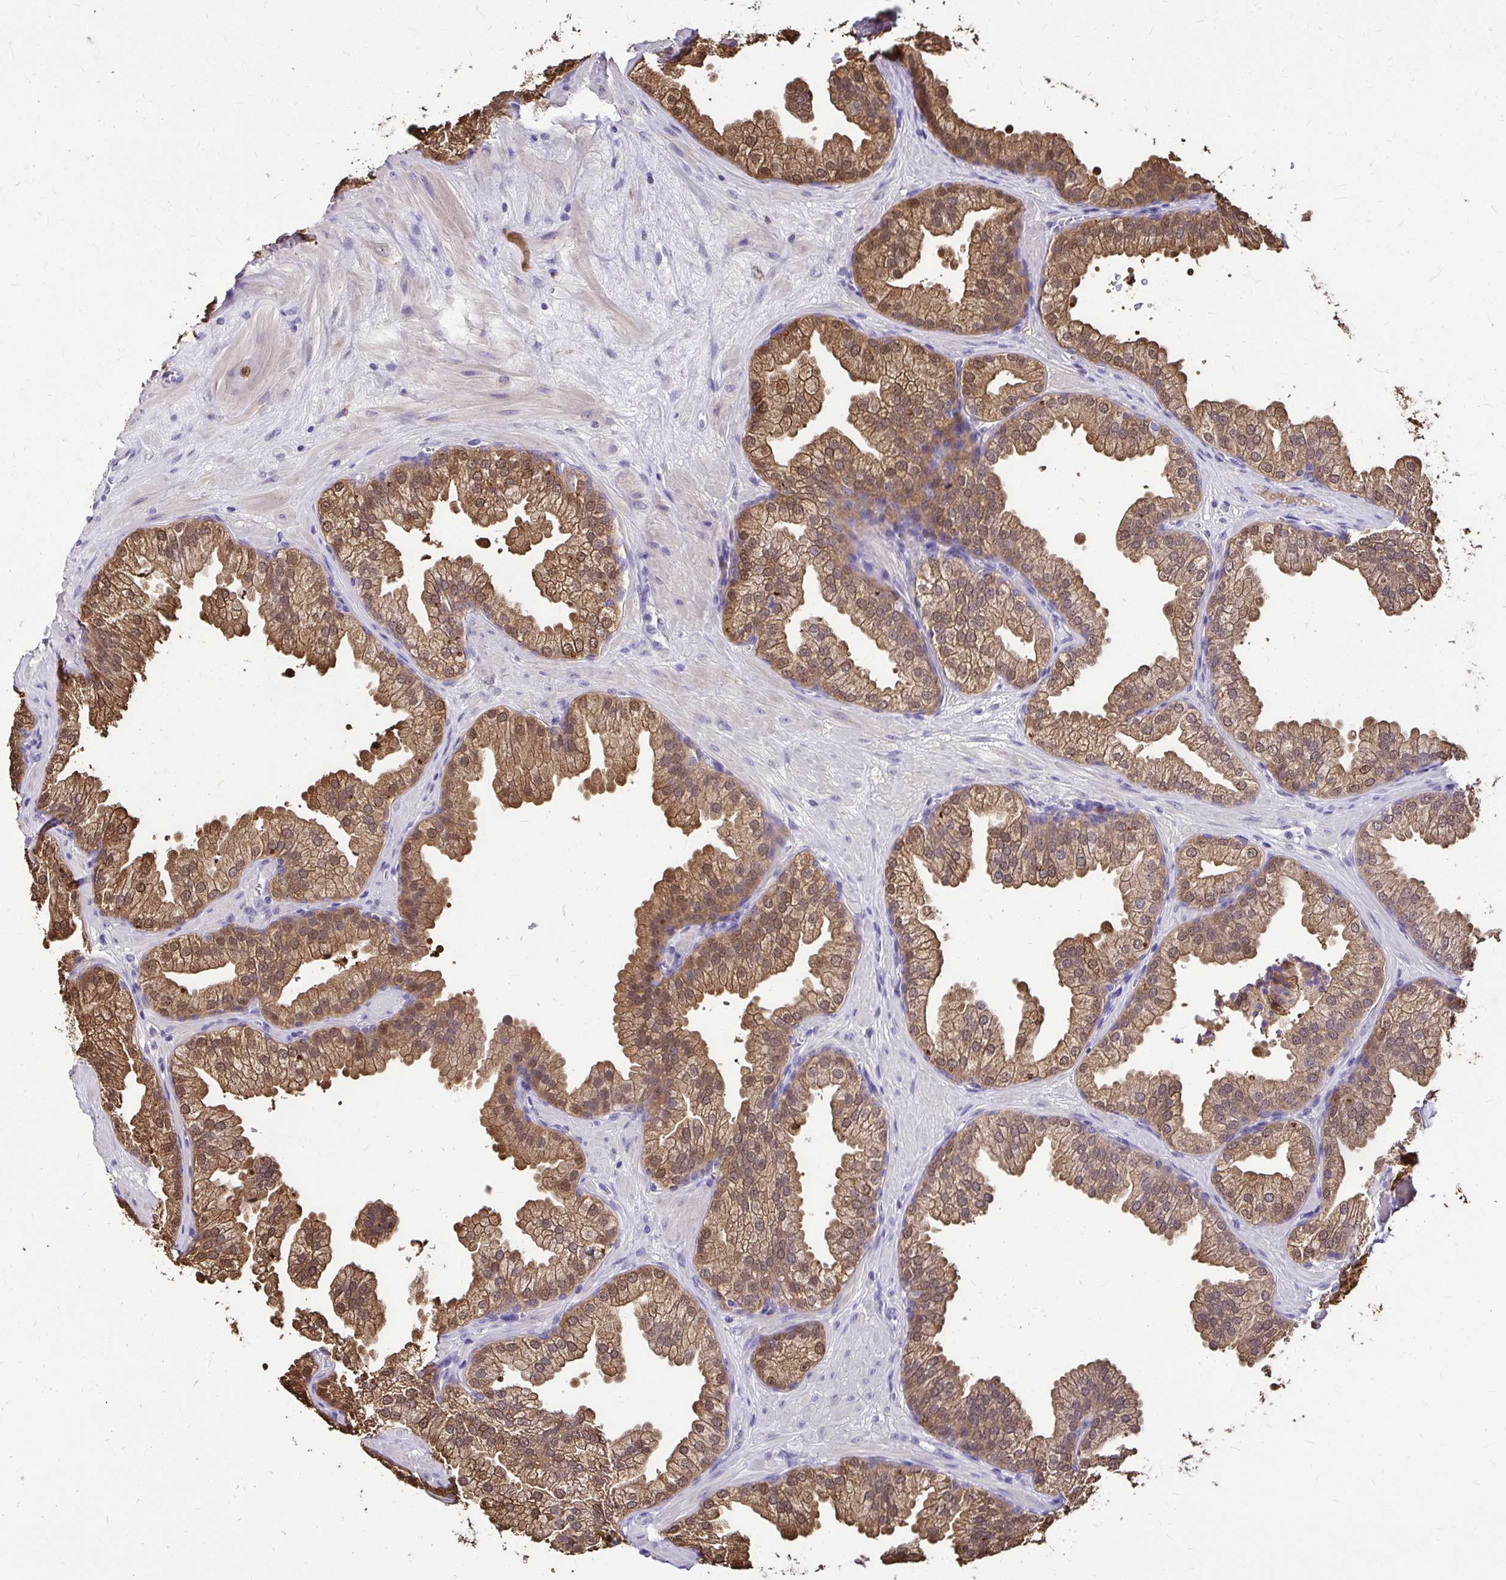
{"staining": {"intensity": "moderate", "quantity": ">75%", "location": "cytoplasmic/membranous,nuclear"}, "tissue": "prostate", "cell_type": "Glandular cells", "image_type": "normal", "snomed": [{"axis": "morphology", "description": "Normal tissue, NOS"}, {"axis": "topography", "description": "Prostate"}], "caption": "Approximately >75% of glandular cells in unremarkable prostate display moderate cytoplasmic/membranous,nuclear protein staining as visualized by brown immunohistochemical staining.", "gene": "IDH1", "patient": {"sex": "male", "age": 37}}